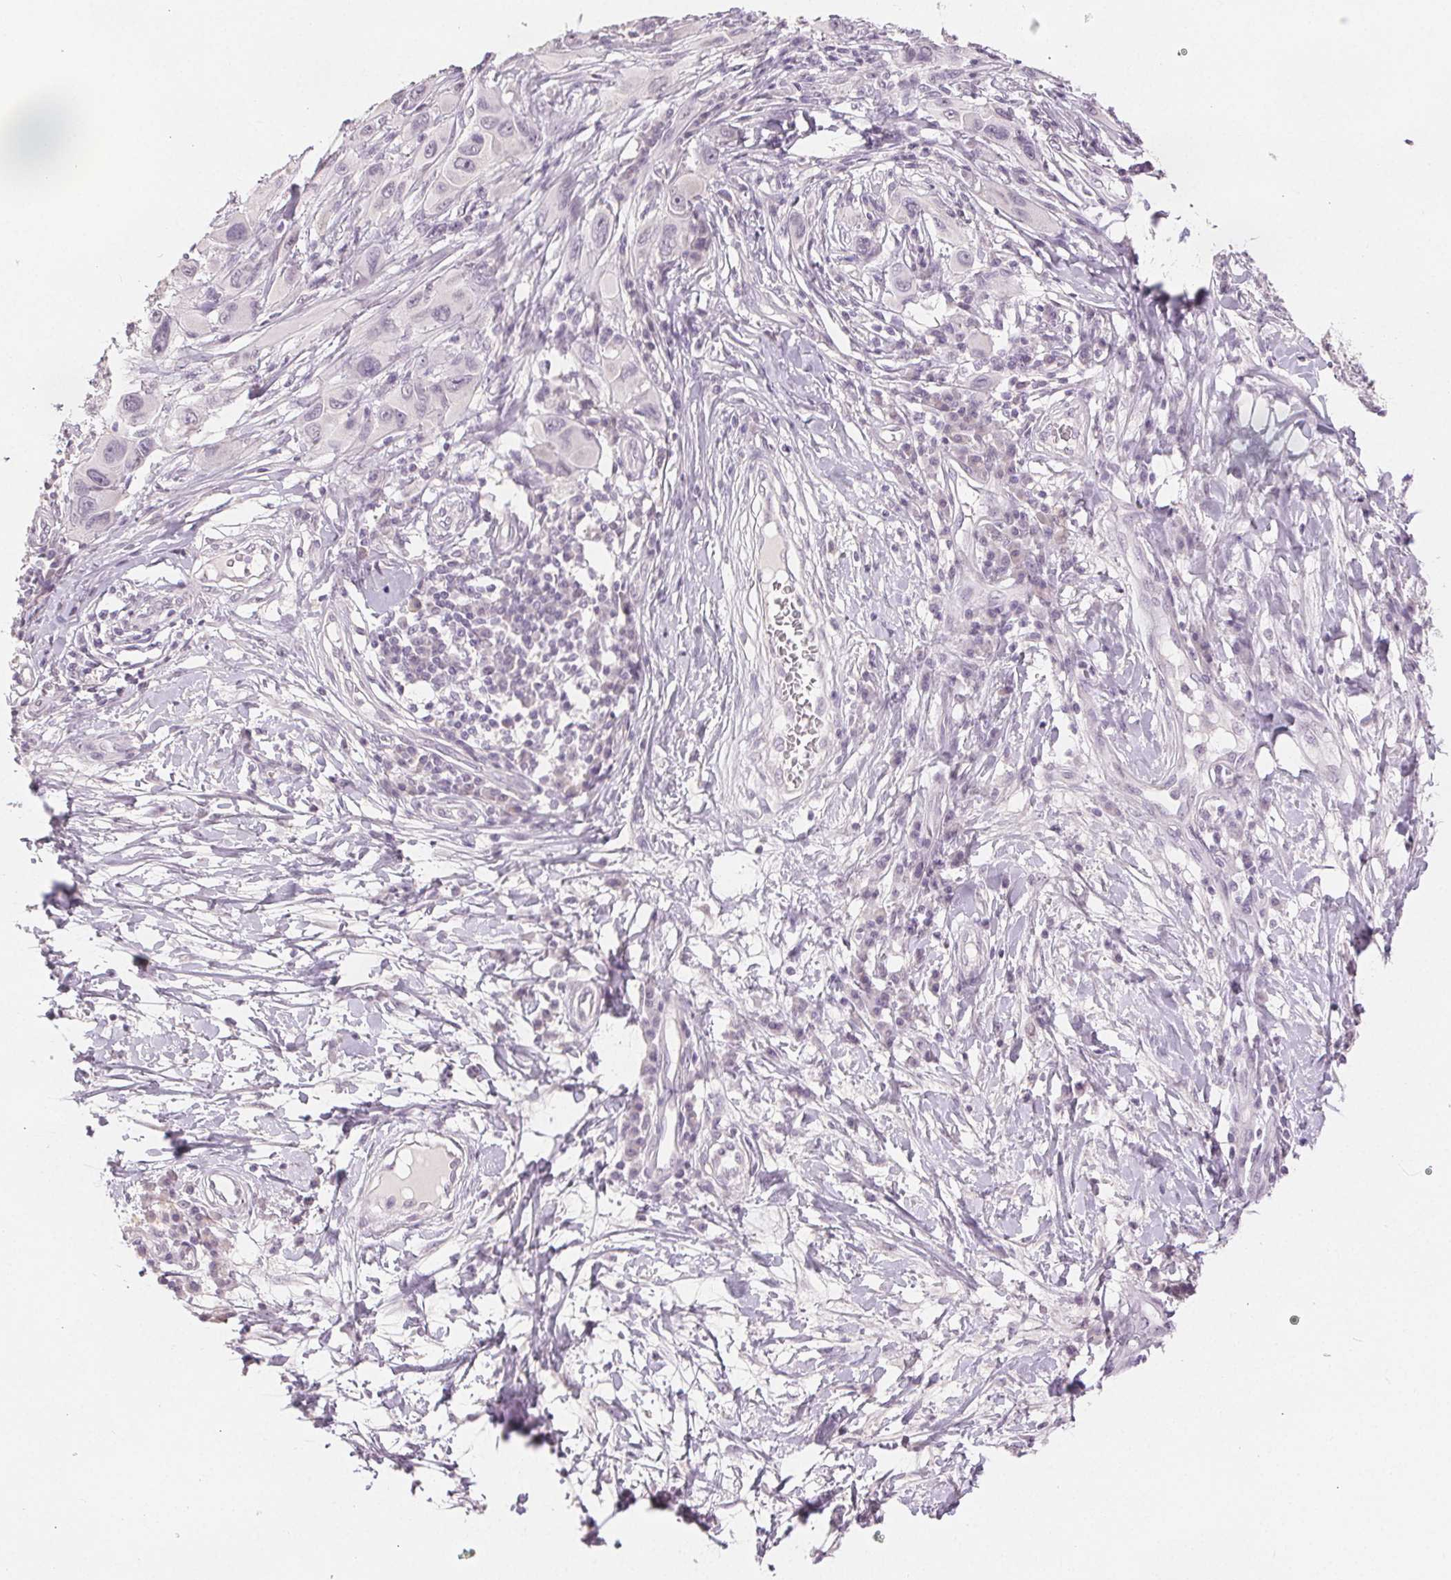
{"staining": {"intensity": "negative", "quantity": "none", "location": "none"}, "tissue": "melanoma", "cell_type": "Tumor cells", "image_type": "cancer", "snomed": [{"axis": "morphology", "description": "Malignant melanoma, NOS"}, {"axis": "topography", "description": "Skin"}], "caption": "Tumor cells show no significant staining in melanoma. (DAB immunohistochemistry with hematoxylin counter stain).", "gene": "SLC27A5", "patient": {"sex": "male", "age": 53}}